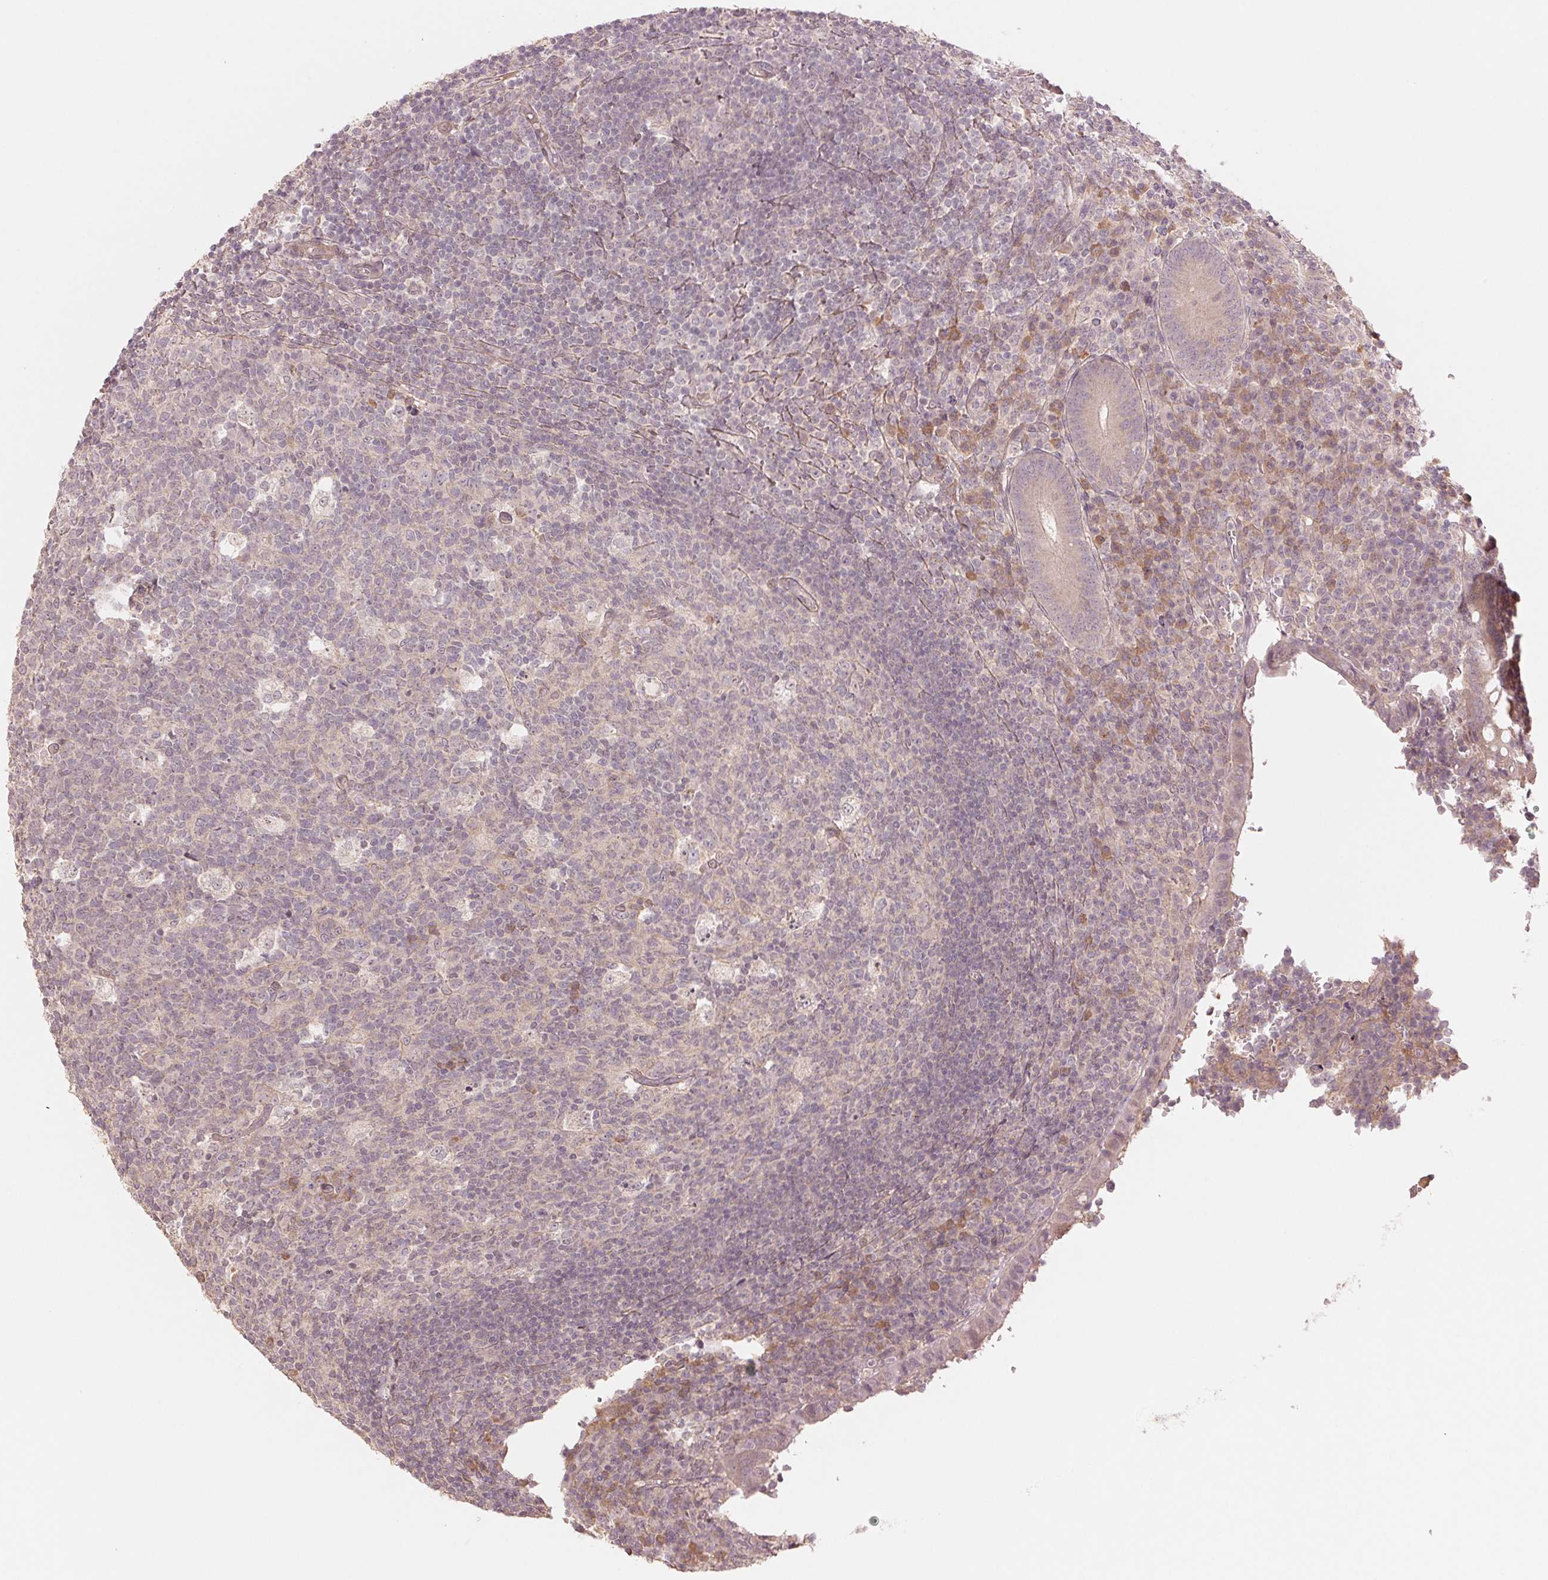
{"staining": {"intensity": "weak", "quantity": "25%-75%", "location": "cytoplasmic/membranous"}, "tissue": "appendix", "cell_type": "Glandular cells", "image_type": "normal", "snomed": [{"axis": "morphology", "description": "Normal tissue, NOS"}, {"axis": "topography", "description": "Appendix"}], "caption": "Immunohistochemical staining of unremarkable appendix shows 25%-75% levels of weak cytoplasmic/membranous protein staining in approximately 25%-75% of glandular cells. (DAB = brown stain, brightfield microscopy at high magnification).", "gene": "PPIAL4A", "patient": {"sex": "male", "age": 18}}